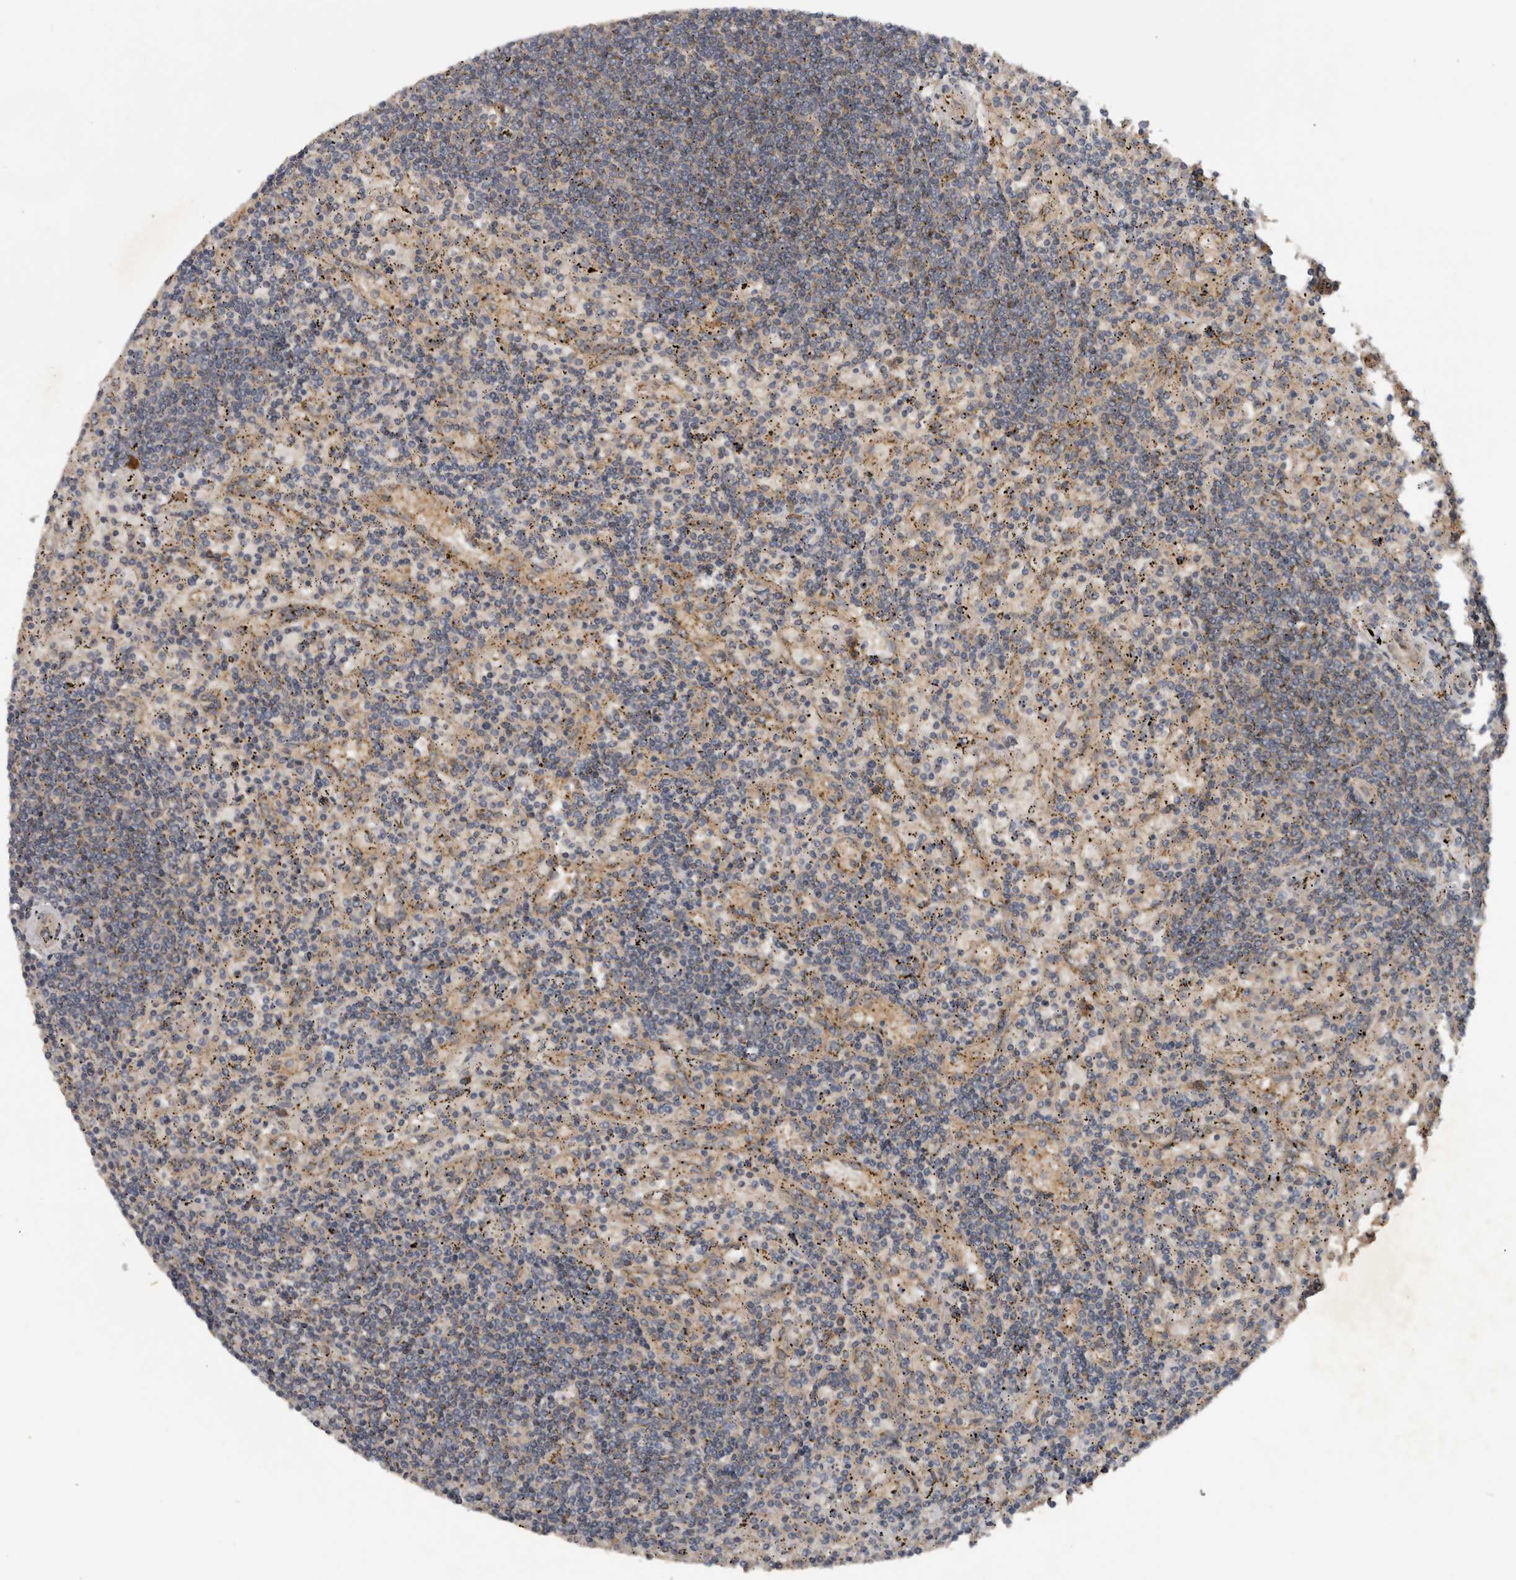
{"staining": {"intensity": "negative", "quantity": "none", "location": "none"}, "tissue": "lymphoma", "cell_type": "Tumor cells", "image_type": "cancer", "snomed": [{"axis": "morphology", "description": "Malignant lymphoma, non-Hodgkin's type, Low grade"}, {"axis": "topography", "description": "Spleen"}], "caption": "Malignant lymphoma, non-Hodgkin's type (low-grade) was stained to show a protein in brown. There is no significant expression in tumor cells.", "gene": "DNAJB4", "patient": {"sex": "male", "age": 76}}